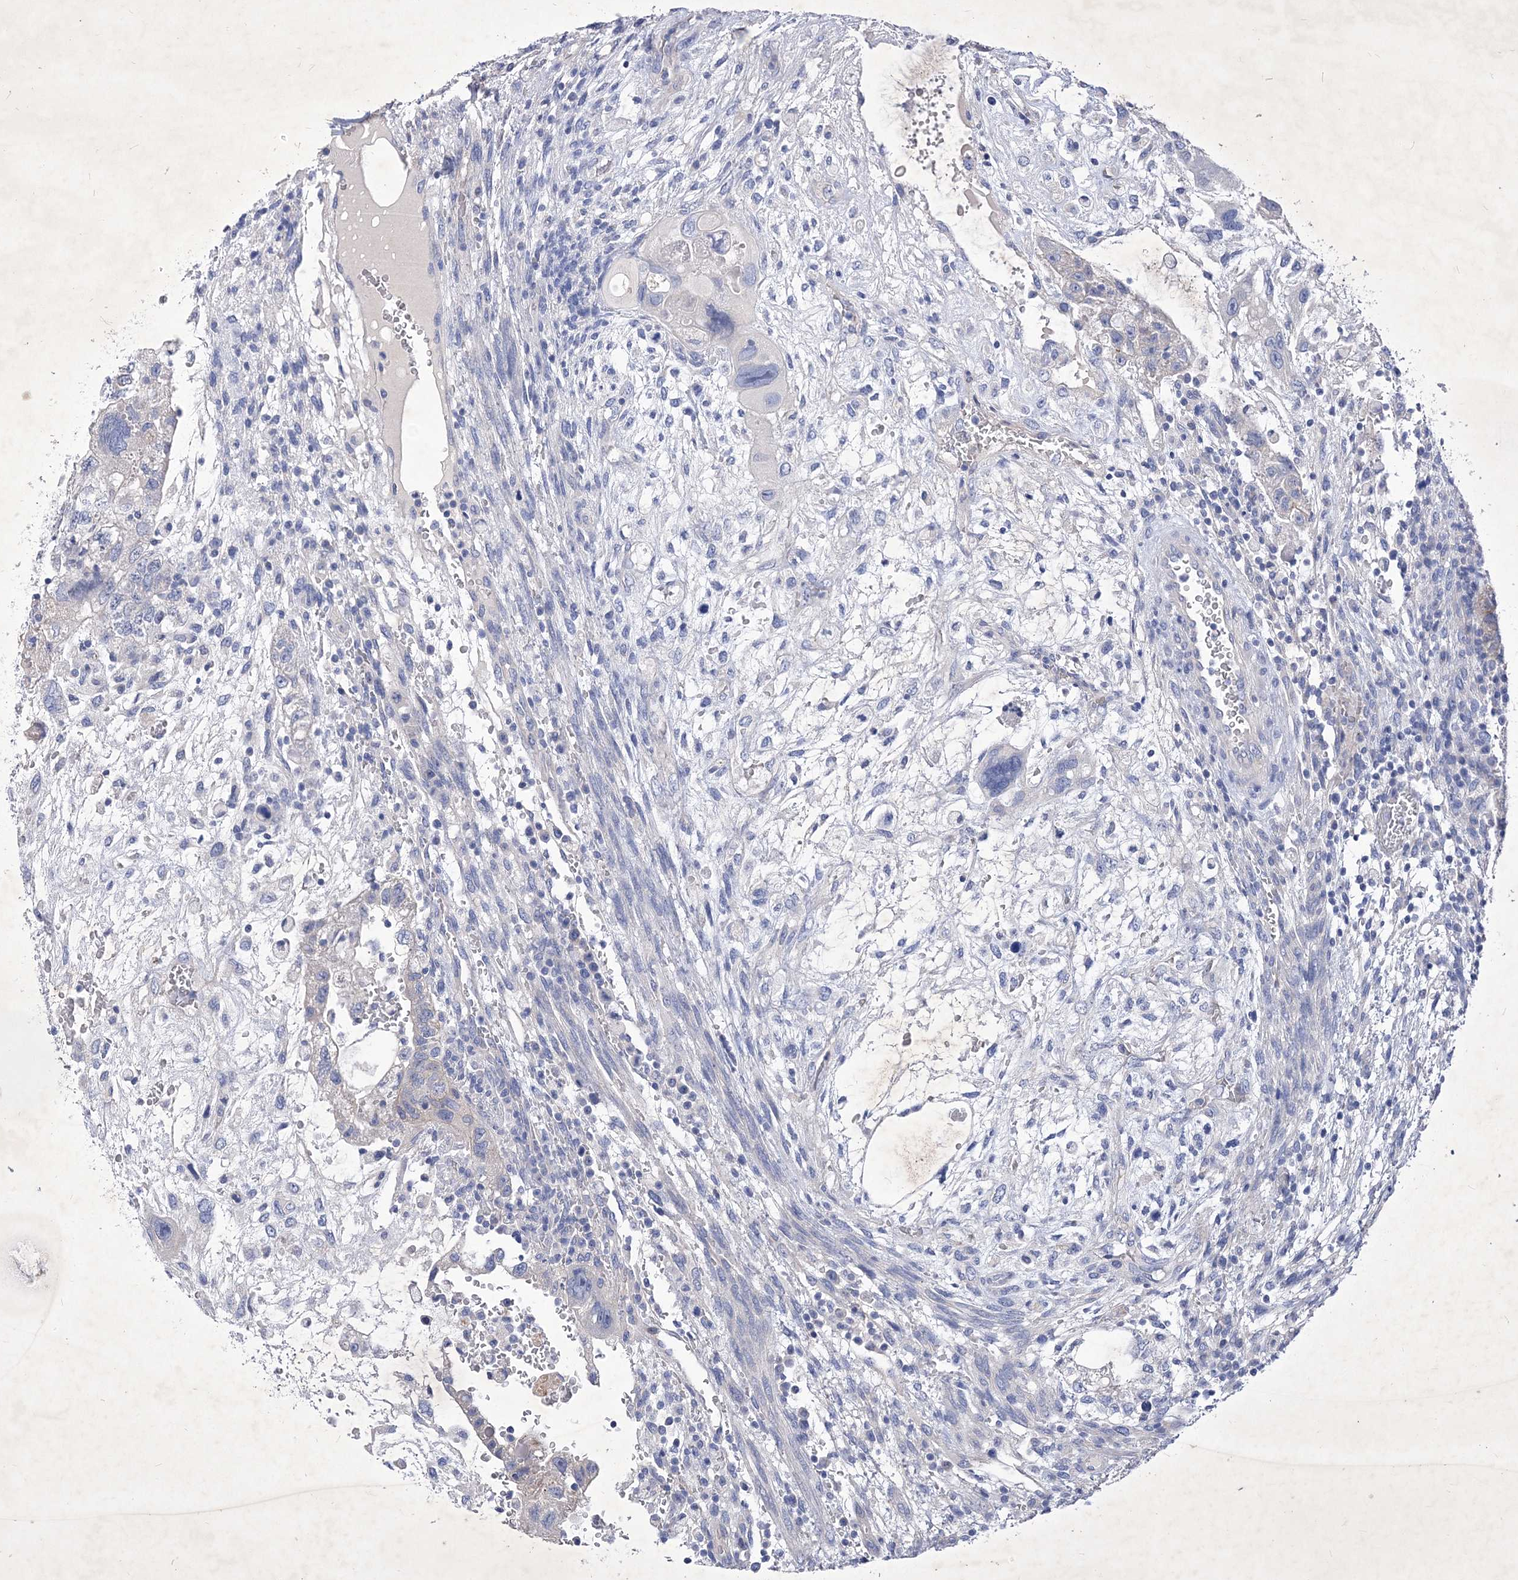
{"staining": {"intensity": "negative", "quantity": "none", "location": "none"}, "tissue": "testis cancer", "cell_type": "Tumor cells", "image_type": "cancer", "snomed": [{"axis": "morphology", "description": "Carcinoma, Embryonal, NOS"}, {"axis": "topography", "description": "Testis"}], "caption": "Human embryonal carcinoma (testis) stained for a protein using immunohistochemistry (IHC) displays no staining in tumor cells.", "gene": "GPN1", "patient": {"sex": "male", "age": 36}}